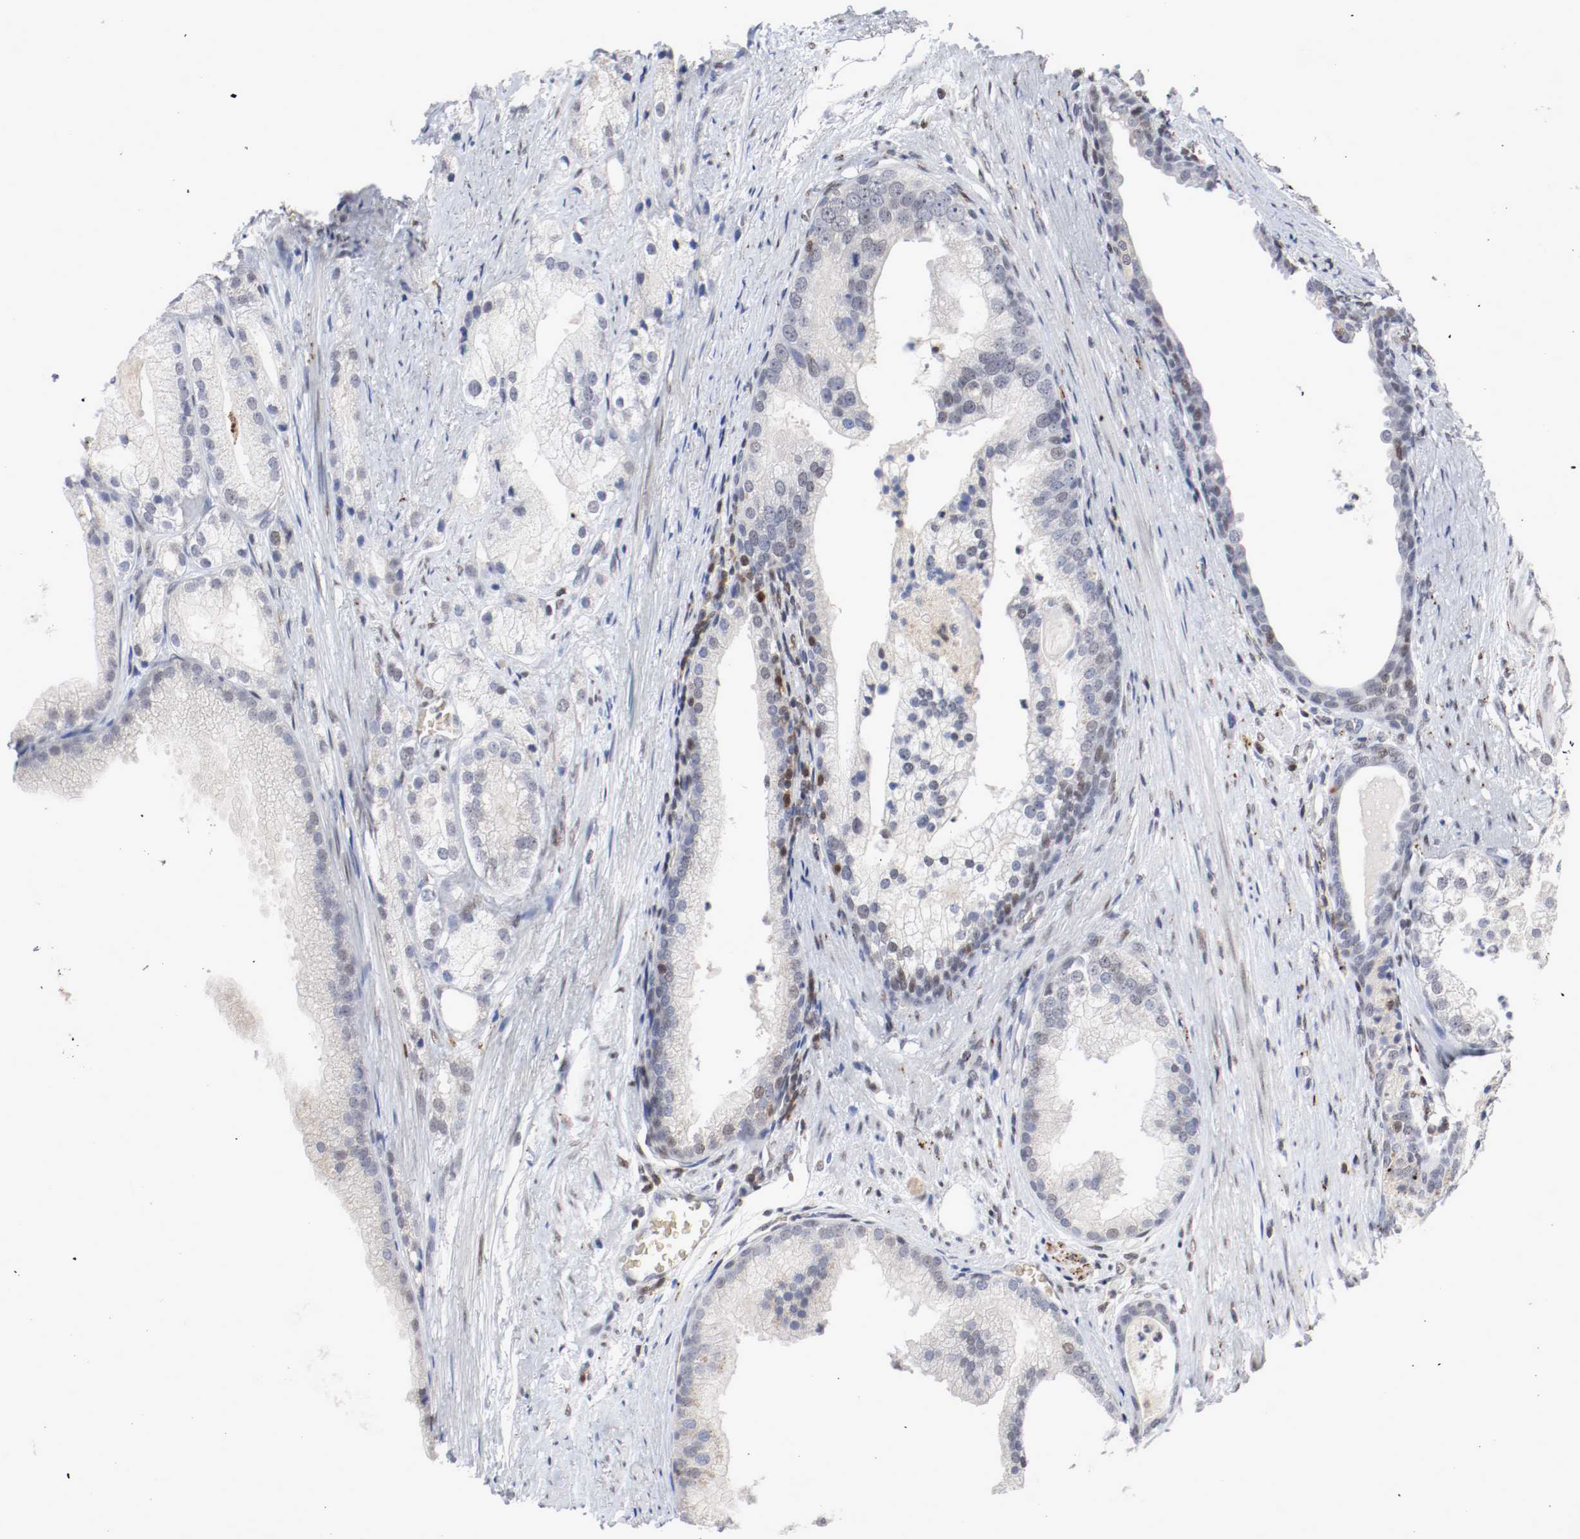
{"staining": {"intensity": "negative", "quantity": "none", "location": "none"}, "tissue": "prostate cancer", "cell_type": "Tumor cells", "image_type": "cancer", "snomed": [{"axis": "morphology", "description": "Adenocarcinoma, Low grade"}, {"axis": "topography", "description": "Prostate"}], "caption": "Prostate cancer (low-grade adenocarcinoma) was stained to show a protein in brown. There is no significant staining in tumor cells.", "gene": "JUND", "patient": {"sex": "male", "age": 69}}